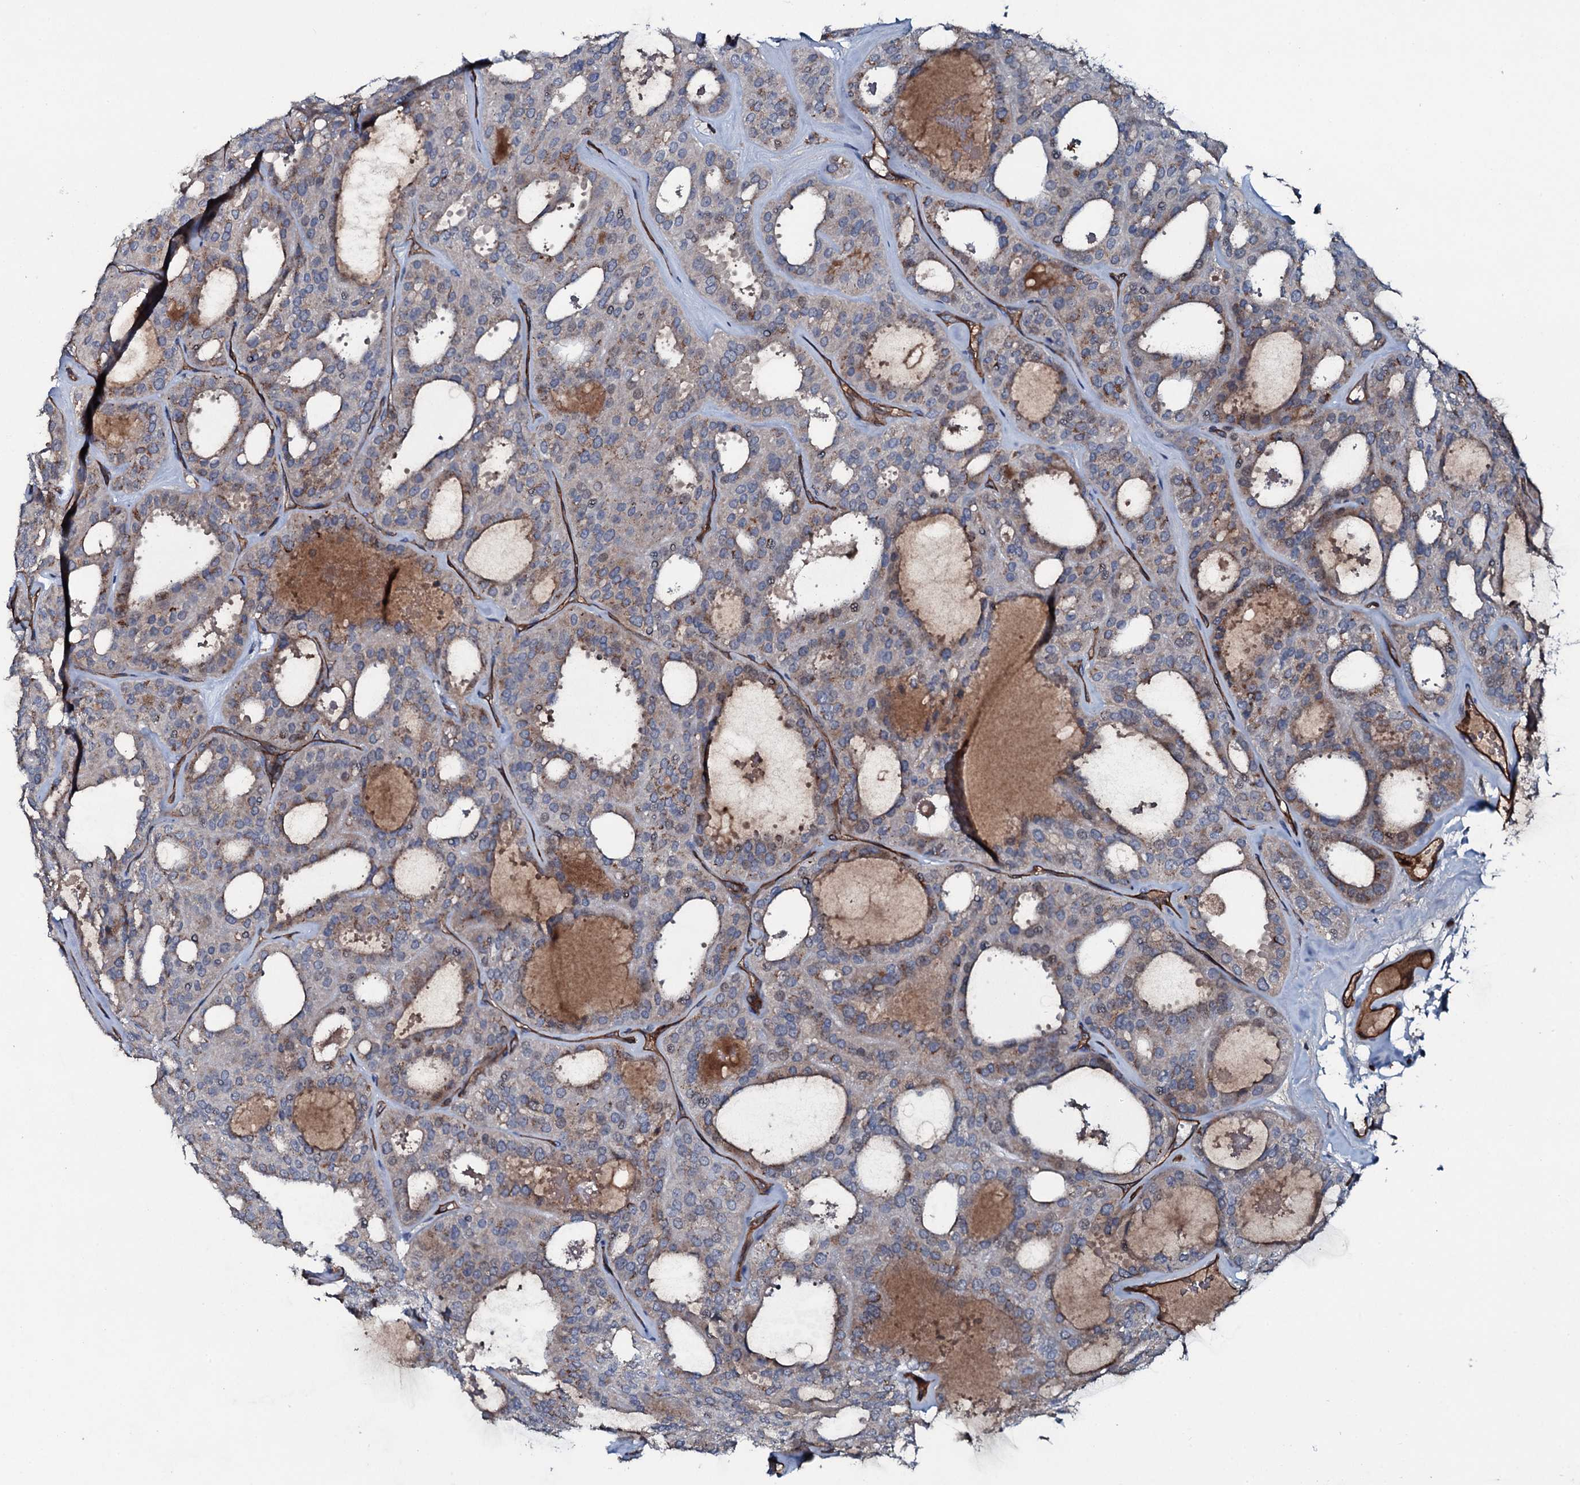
{"staining": {"intensity": "moderate", "quantity": "25%-75%", "location": "cytoplasmic/membranous"}, "tissue": "thyroid cancer", "cell_type": "Tumor cells", "image_type": "cancer", "snomed": [{"axis": "morphology", "description": "Follicular adenoma carcinoma, NOS"}, {"axis": "topography", "description": "Thyroid gland"}], "caption": "A brown stain shows moderate cytoplasmic/membranous expression of a protein in human thyroid cancer tumor cells.", "gene": "CLEC14A", "patient": {"sex": "male", "age": 75}}